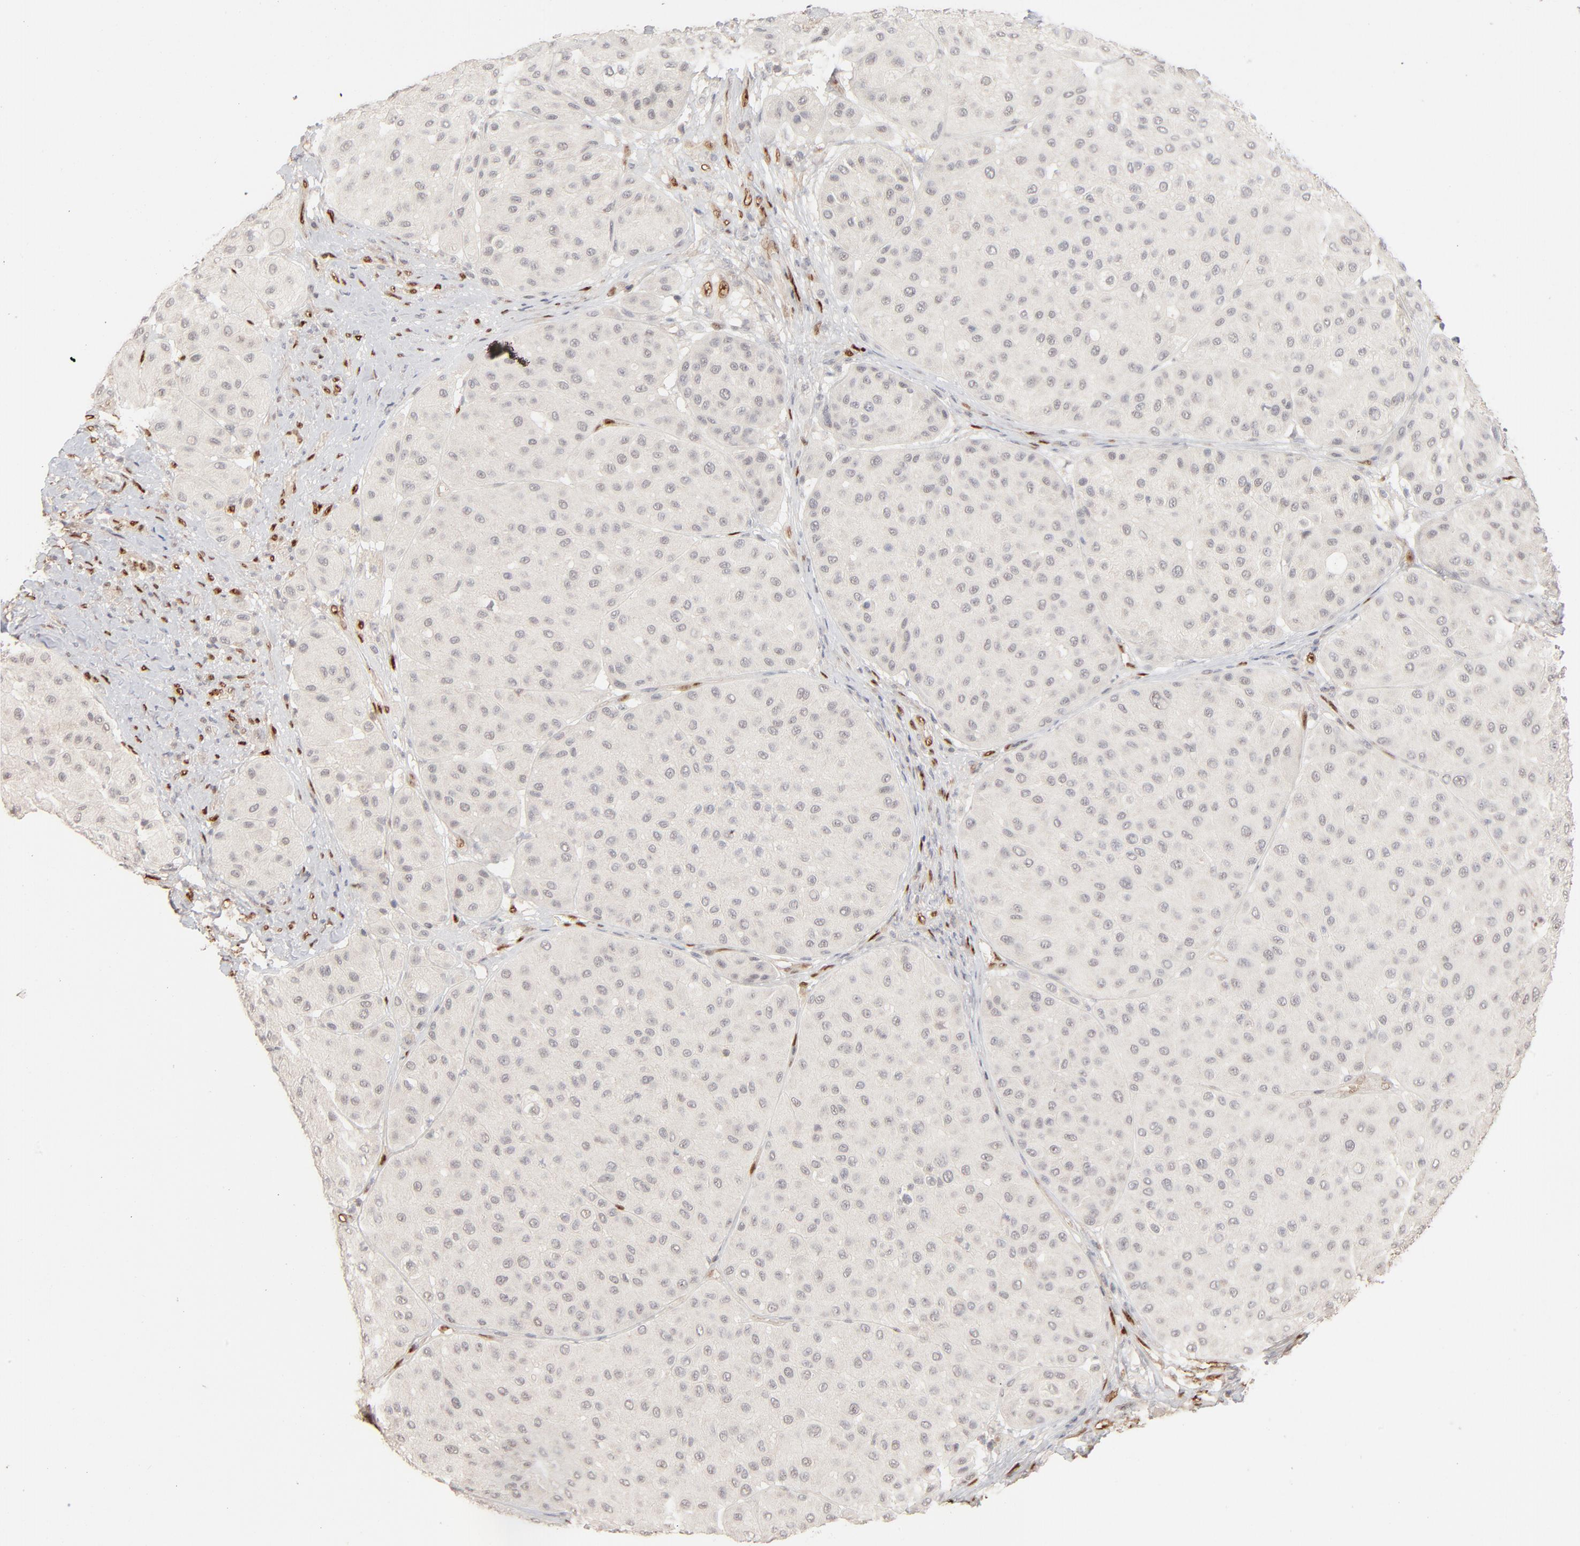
{"staining": {"intensity": "negative", "quantity": "none", "location": "none"}, "tissue": "melanoma", "cell_type": "Tumor cells", "image_type": "cancer", "snomed": [{"axis": "morphology", "description": "Normal tissue, NOS"}, {"axis": "morphology", "description": "Malignant melanoma, Metastatic site"}, {"axis": "topography", "description": "Skin"}], "caption": "A high-resolution histopathology image shows immunohistochemistry (IHC) staining of malignant melanoma (metastatic site), which demonstrates no significant positivity in tumor cells.", "gene": "NFIB", "patient": {"sex": "male", "age": 41}}